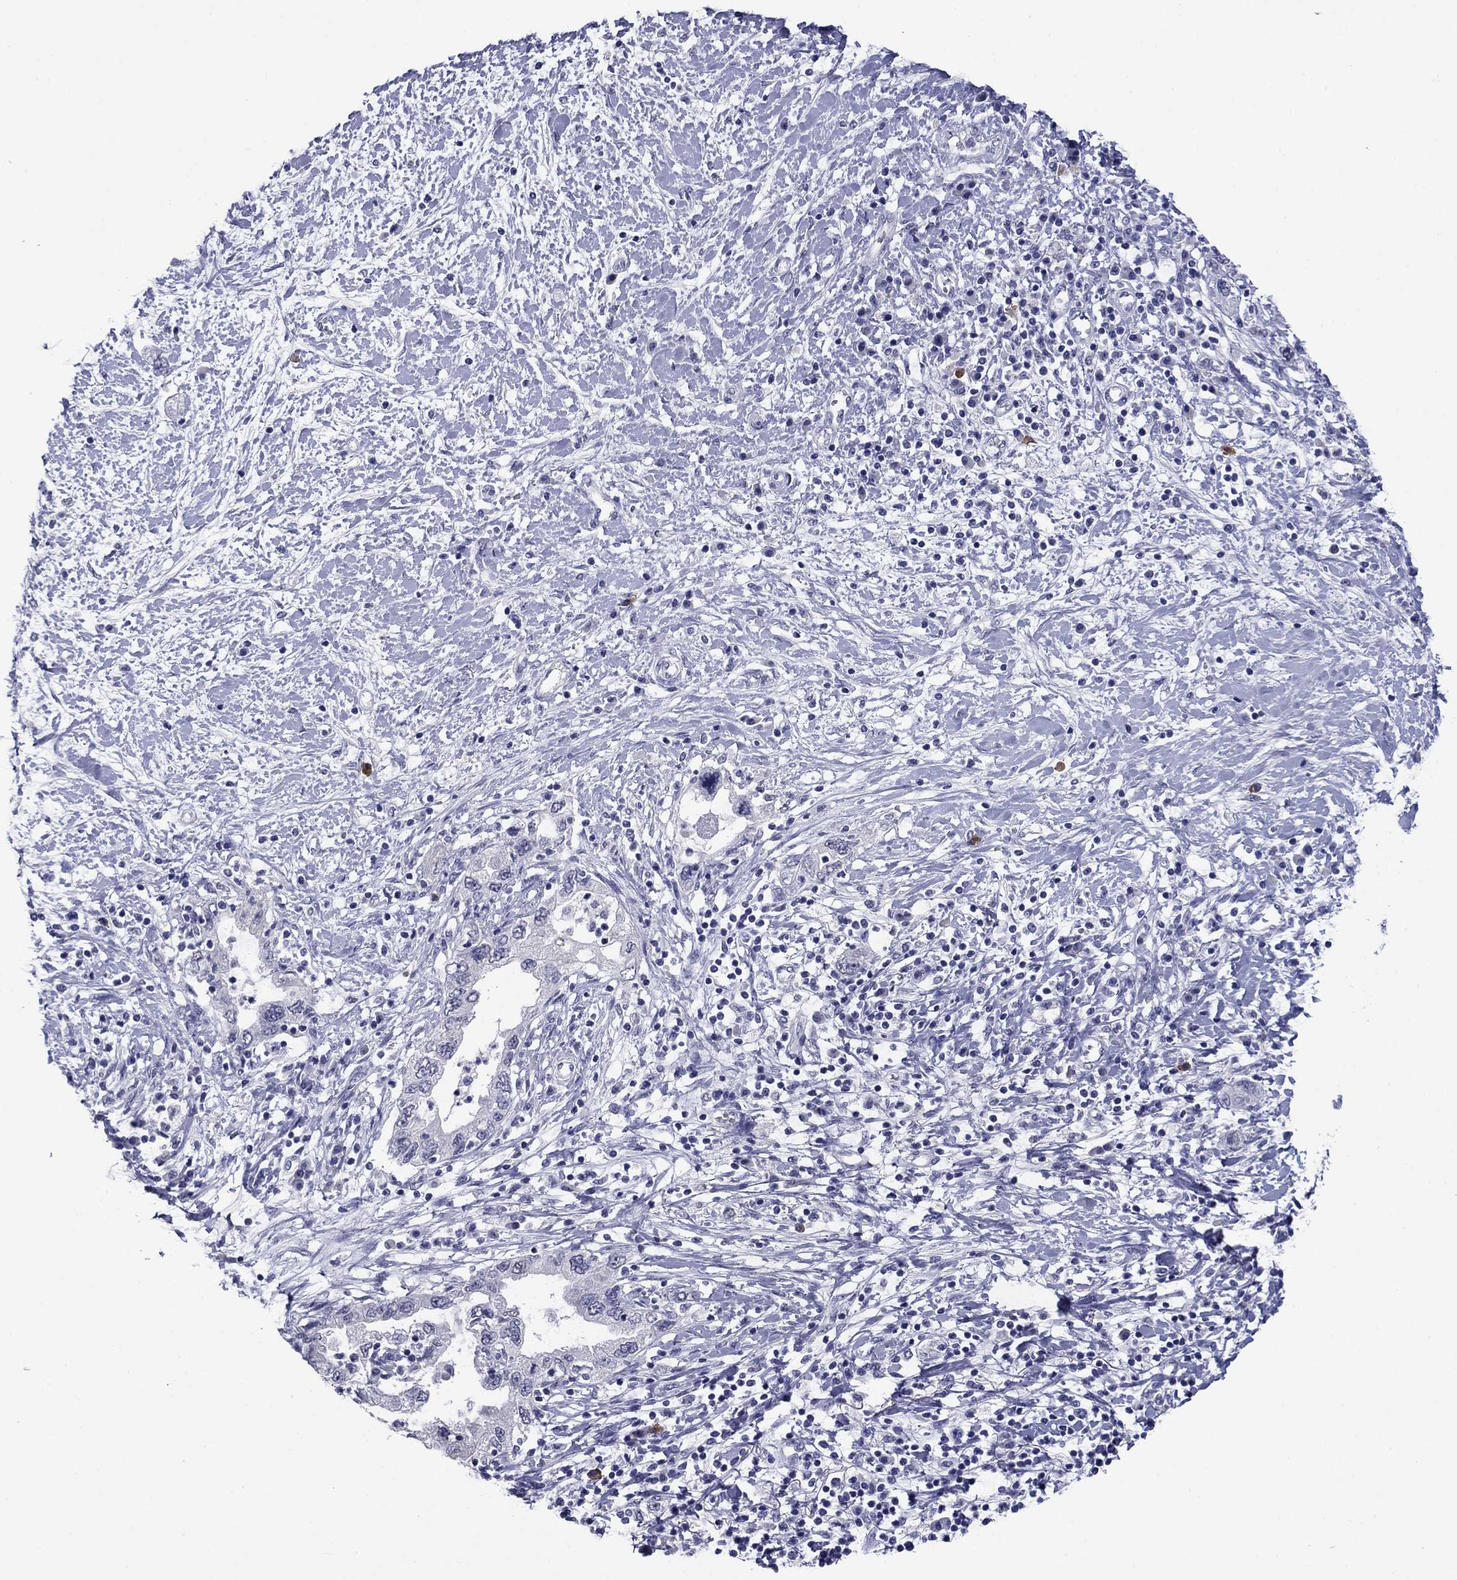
{"staining": {"intensity": "negative", "quantity": "none", "location": "none"}, "tissue": "pancreatic cancer", "cell_type": "Tumor cells", "image_type": "cancer", "snomed": [{"axis": "morphology", "description": "Adenocarcinoma, NOS"}, {"axis": "topography", "description": "Pancreas"}], "caption": "High power microscopy image of an immunohistochemistry (IHC) image of pancreatic adenocarcinoma, revealing no significant positivity in tumor cells. (Stains: DAB immunohistochemistry (IHC) with hematoxylin counter stain, Microscopy: brightfield microscopy at high magnification).", "gene": "HAO1", "patient": {"sex": "female", "age": 73}}